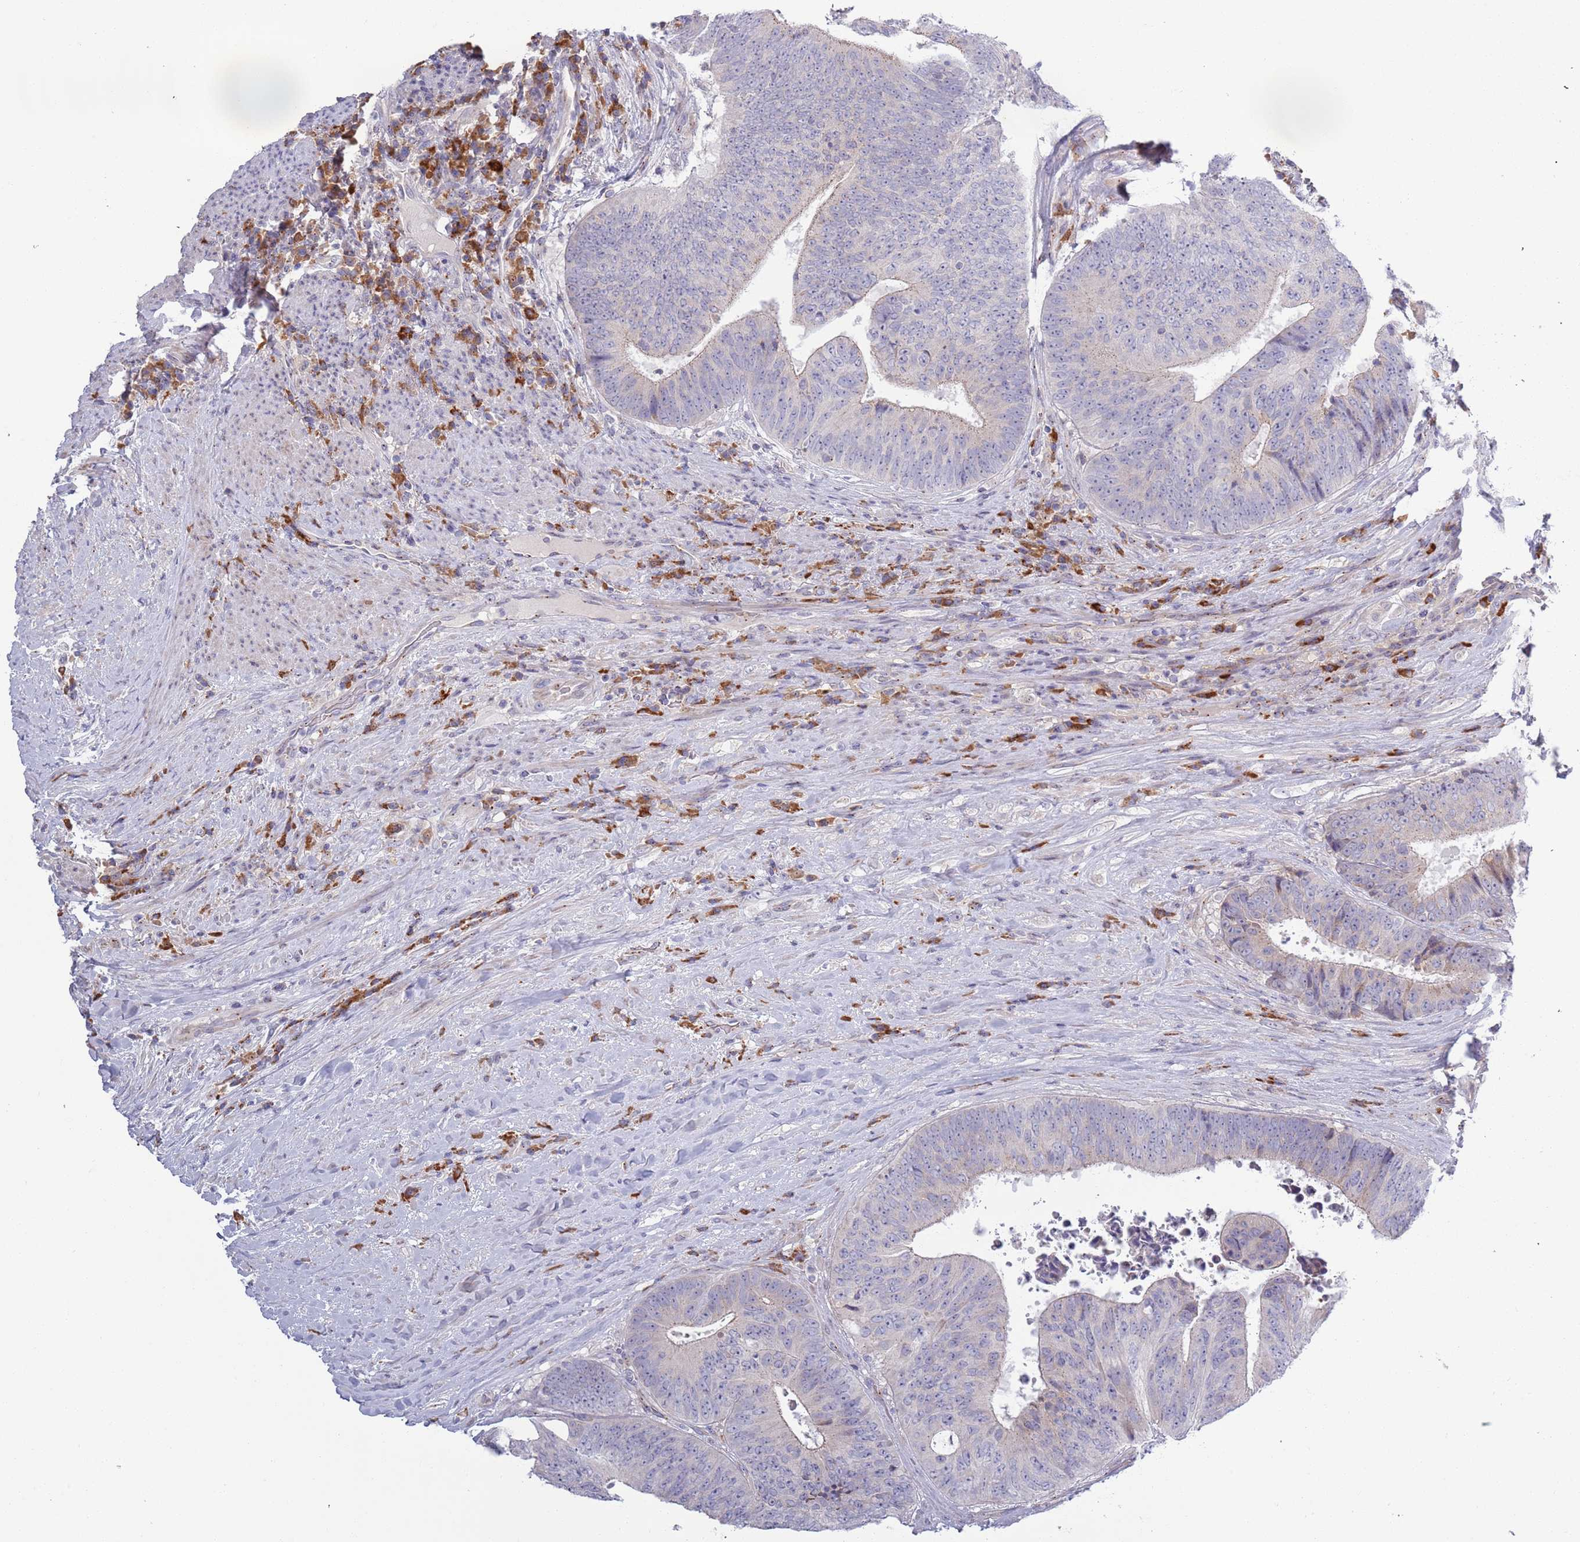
{"staining": {"intensity": "negative", "quantity": "none", "location": "none"}, "tissue": "colorectal cancer", "cell_type": "Tumor cells", "image_type": "cancer", "snomed": [{"axis": "morphology", "description": "Adenocarcinoma, NOS"}, {"axis": "topography", "description": "Rectum"}], "caption": "This micrograph is of adenocarcinoma (colorectal) stained with IHC to label a protein in brown with the nuclei are counter-stained blue. There is no positivity in tumor cells. (Stains: DAB (3,3'-diaminobenzidine) immunohistochemistry (IHC) with hematoxylin counter stain, Microscopy: brightfield microscopy at high magnification).", "gene": "LTB", "patient": {"sex": "male", "age": 72}}